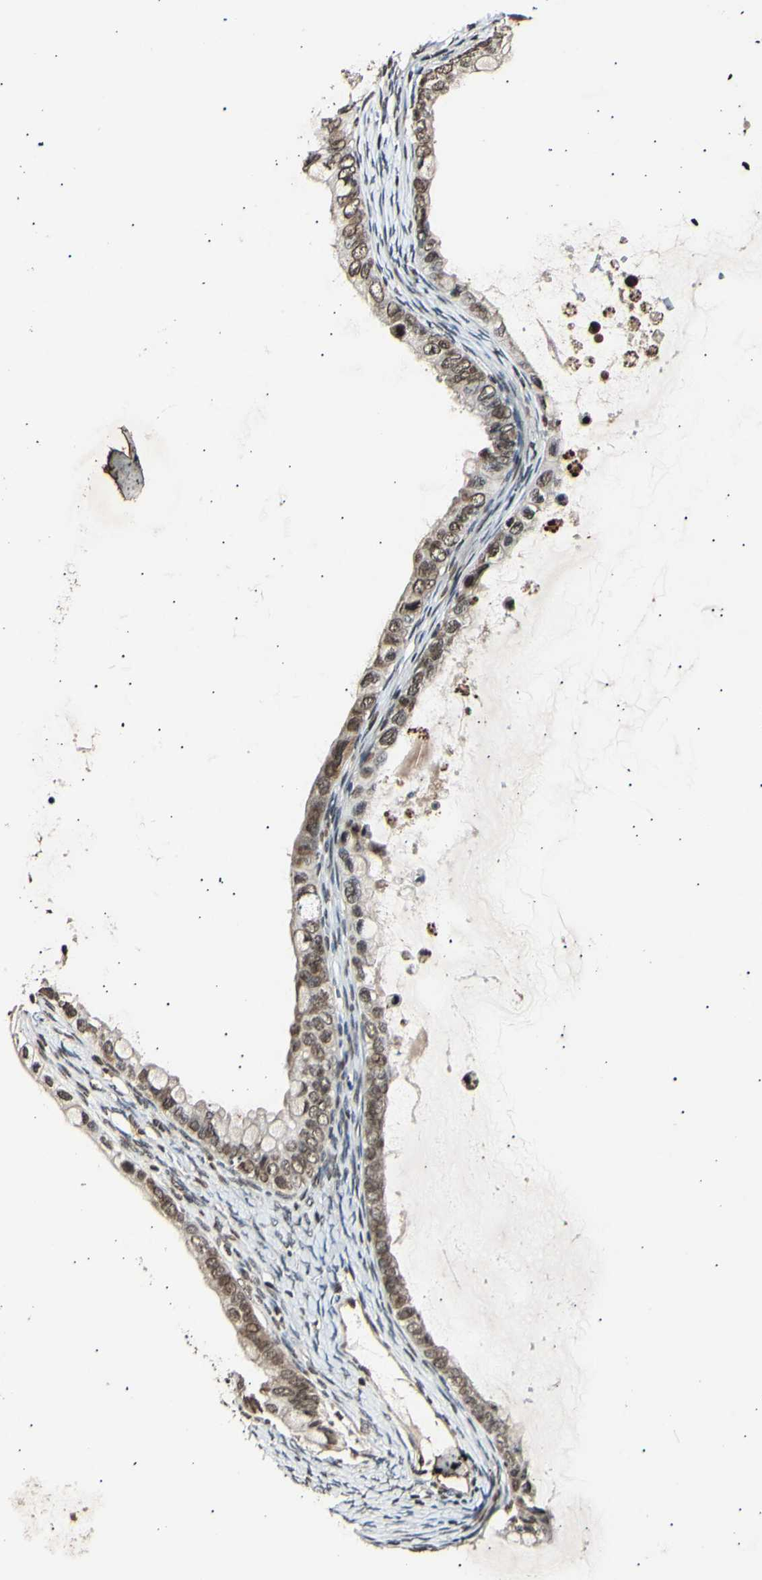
{"staining": {"intensity": "moderate", "quantity": ">75%", "location": "cytoplasmic/membranous,nuclear"}, "tissue": "ovarian cancer", "cell_type": "Tumor cells", "image_type": "cancer", "snomed": [{"axis": "morphology", "description": "Cystadenocarcinoma, mucinous, NOS"}, {"axis": "topography", "description": "Ovary"}], "caption": "Tumor cells exhibit medium levels of moderate cytoplasmic/membranous and nuclear positivity in approximately >75% of cells in ovarian cancer. (Brightfield microscopy of DAB IHC at high magnification).", "gene": "ANAPC7", "patient": {"sex": "female", "age": 80}}